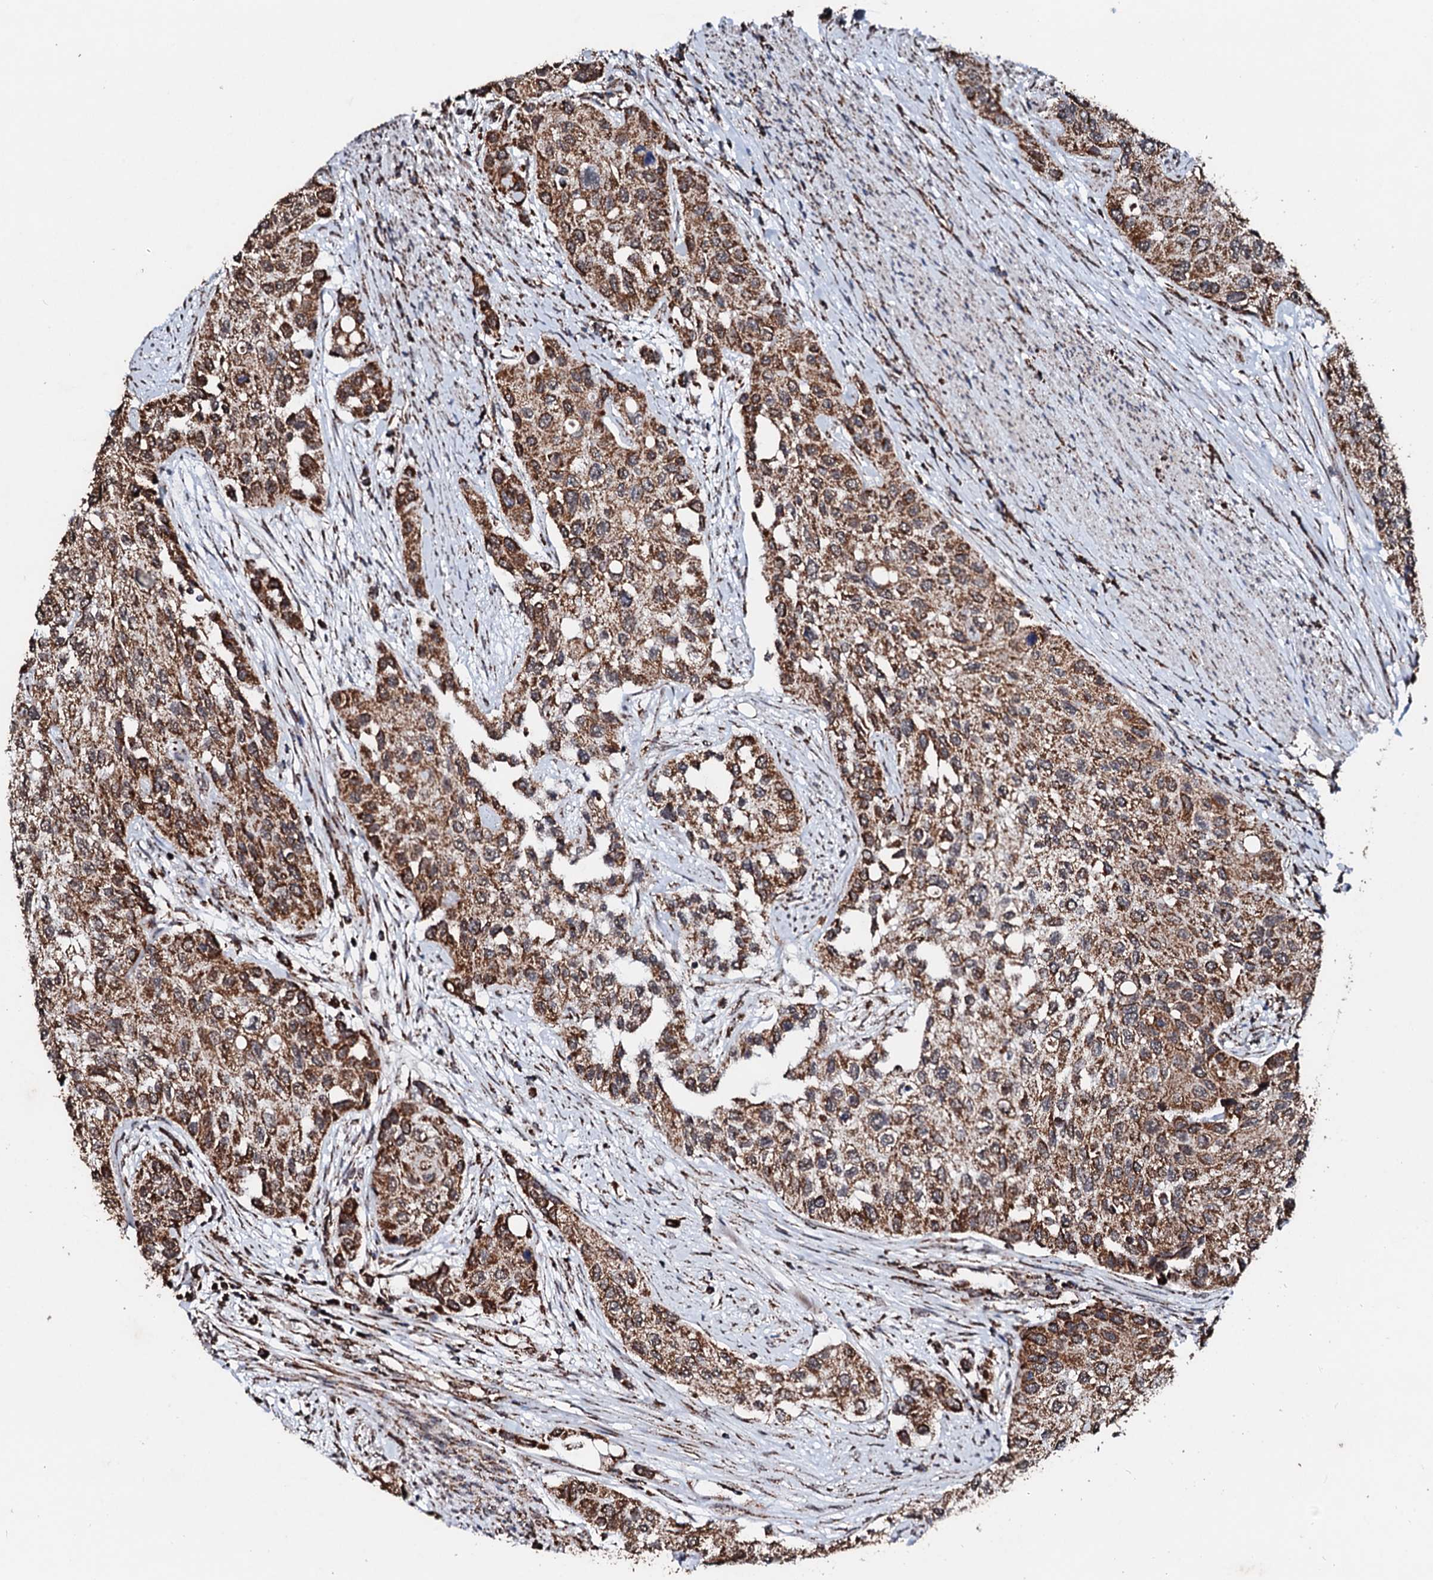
{"staining": {"intensity": "strong", "quantity": ">75%", "location": "cytoplasmic/membranous"}, "tissue": "urothelial cancer", "cell_type": "Tumor cells", "image_type": "cancer", "snomed": [{"axis": "morphology", "description": "Normal tissue, NOS"}, {"axis": "morphology", "description": "Urothelial carcinoma, High grade"}, {"axis": "topography", "description": "Vascular tissue"}, {"axis": "topography", "description": "Urinary bladder"}], "caption": "High-magnification brightfield microscopy of urothelial cancer stained with DAB (3,3'-diaminobenzidine) (brown) and counterstained with hematoxylin (blue). tumor cells exhibit strong cytoplasmic/membranous expression is appreciated in approximately>75% of cells. (DAB (3,3'-diaminobenzidine) IHC, brown staining for protein, blue staining for nuclei).", "gene": "SECISBP2L", "patient": {"sex": "female", "age": 56}}